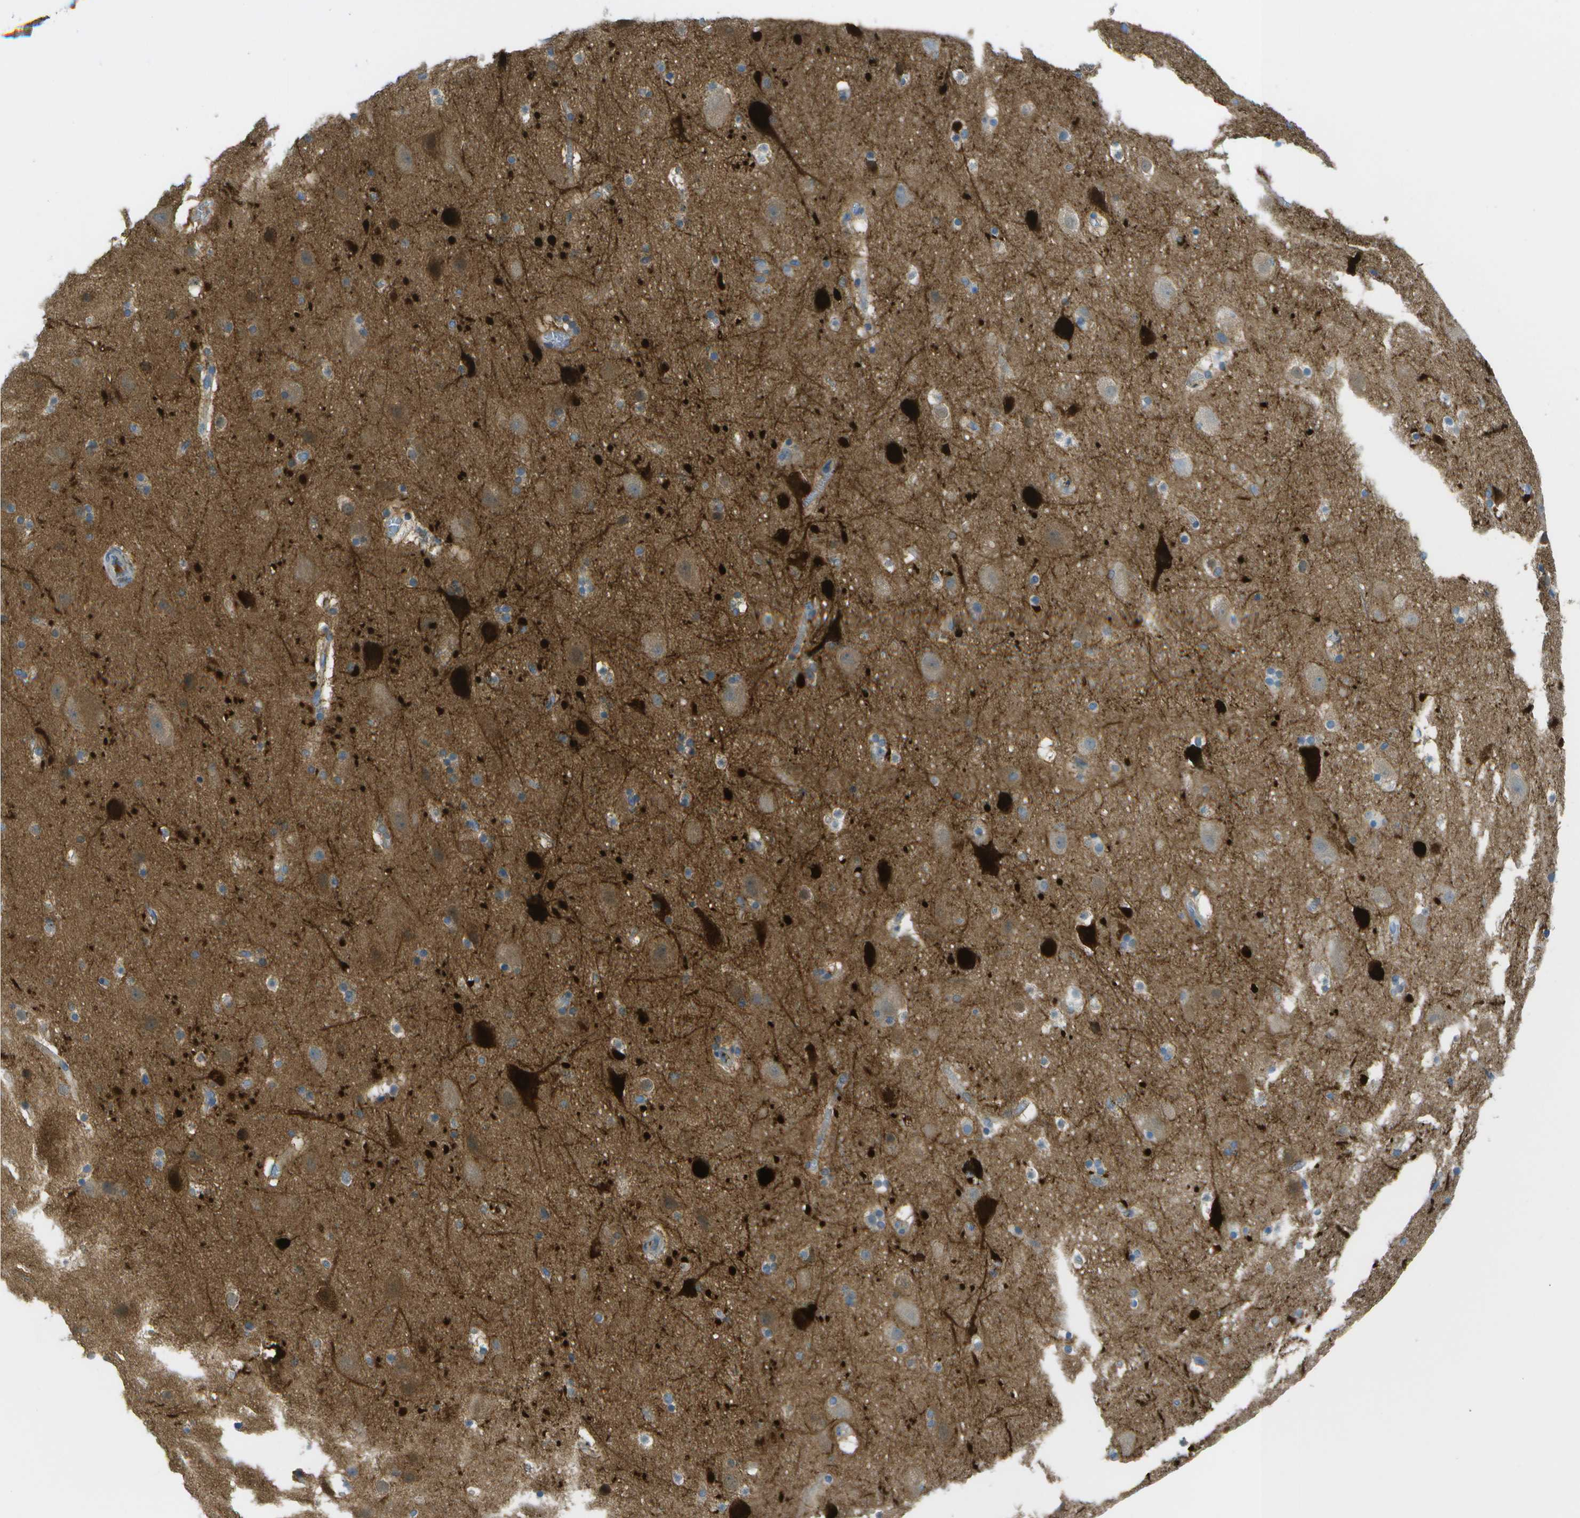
{"staining": {"intensity": "negative", "quantity": "none", "location": "none"}, "tissue": "cerebral cortex", "cell_type": "Endothelial cells", "image_type": "normal", "snomed": [{"axis": "morphology", "description": "Normal tissue, NOS"}, {"axis": "topography", "description": "Cerebral cortex"}], "caption": "Immunohistochemistry (IHC) of unremarkable cerebral cortex shows no positivity in endothelial cells.", "gene": "LRRC66", "patient": {"sex": "male", "age": 45}}